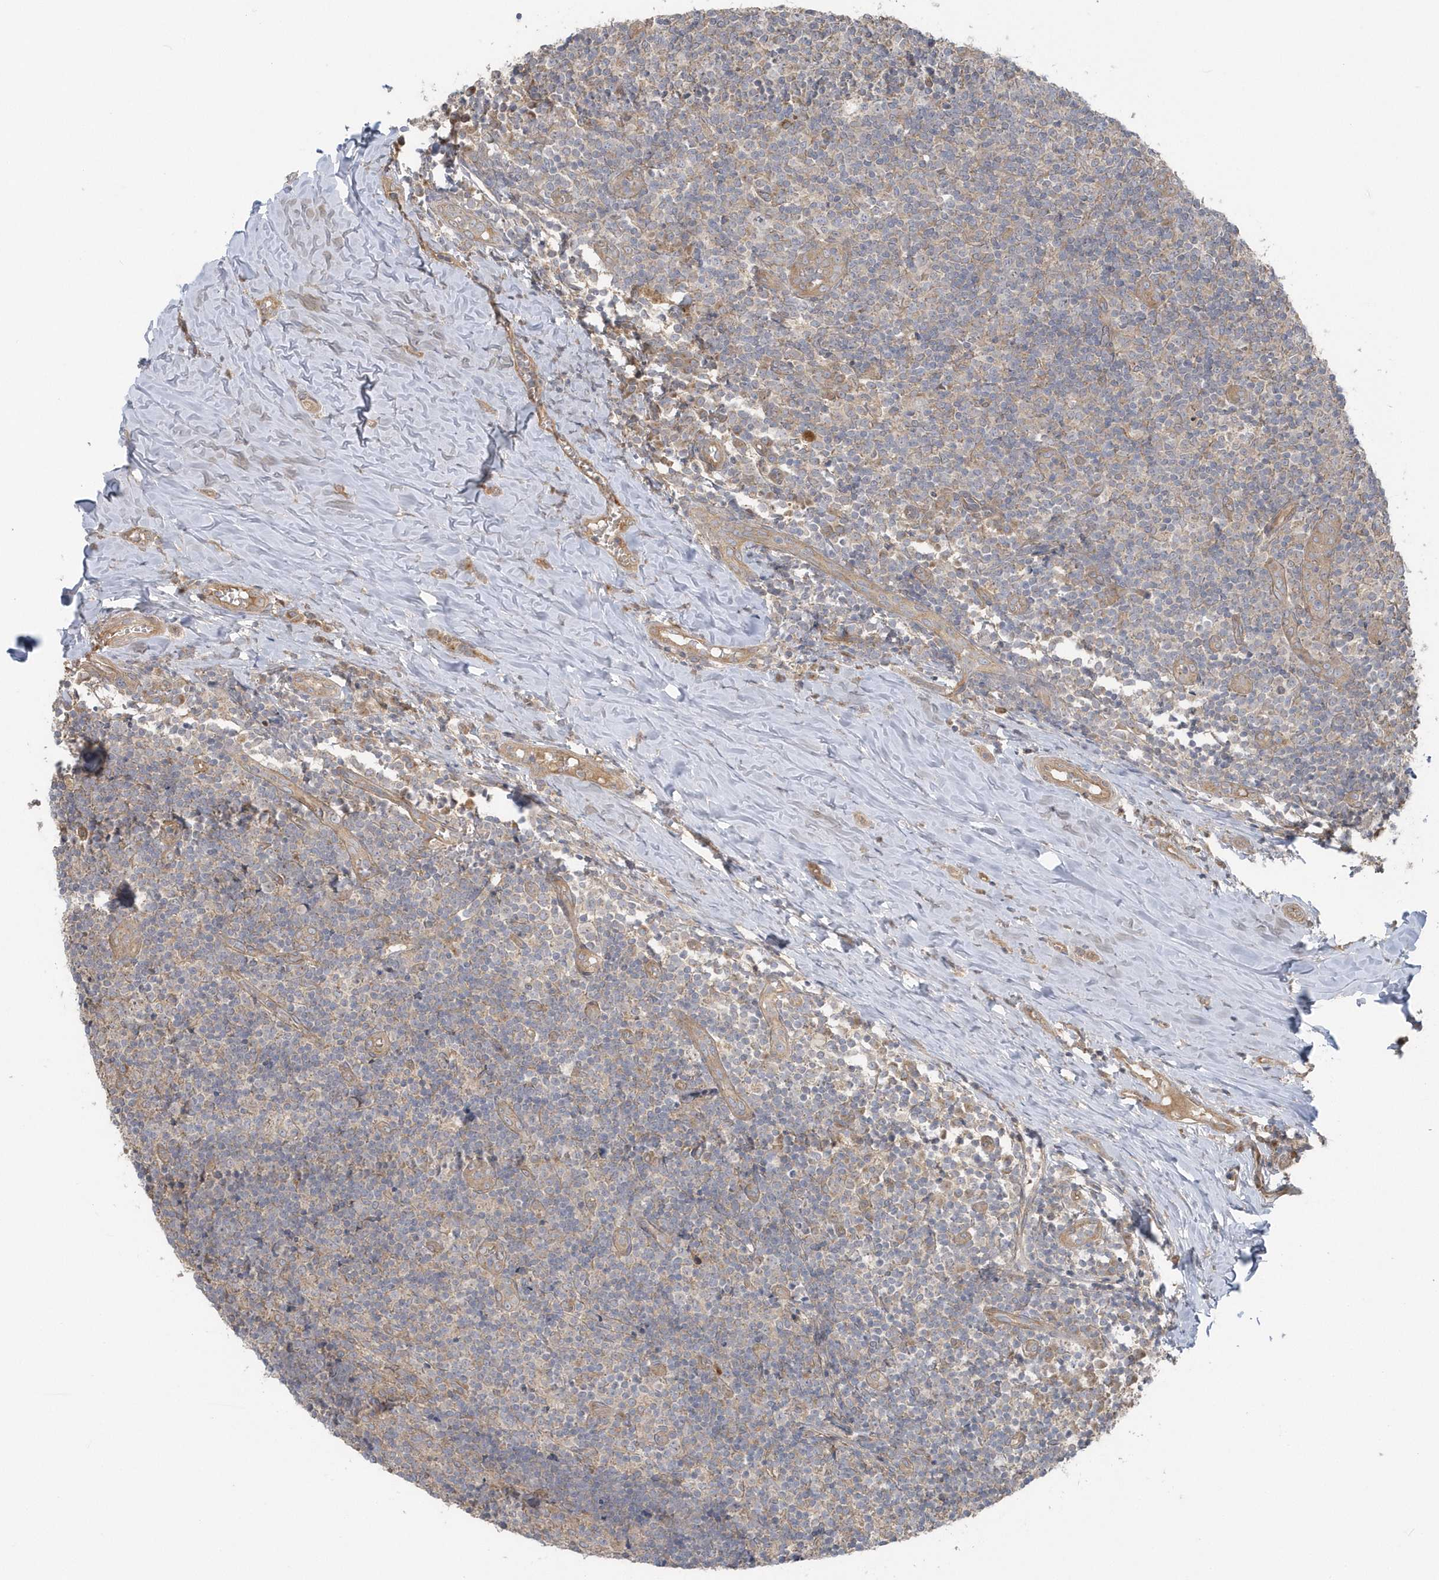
{"staining": {"intensity": "negative", "quantity": "none", "location": "none"}, "tissue": "tonsil", "cell_type": "Germinal center cells", "image_type": "normal", "snomed": [{"axis": "morphology", "description": "Normal tissue, NOS"}, {"axis": "topography", "description": "Tonsil"}], "caption": "A histopathology image of tonsil stained for a protein demonstrates no brown staining in germinal center cells.", "gene": "ACTR1A", "patient": {"sex": "female", "age": 19}}